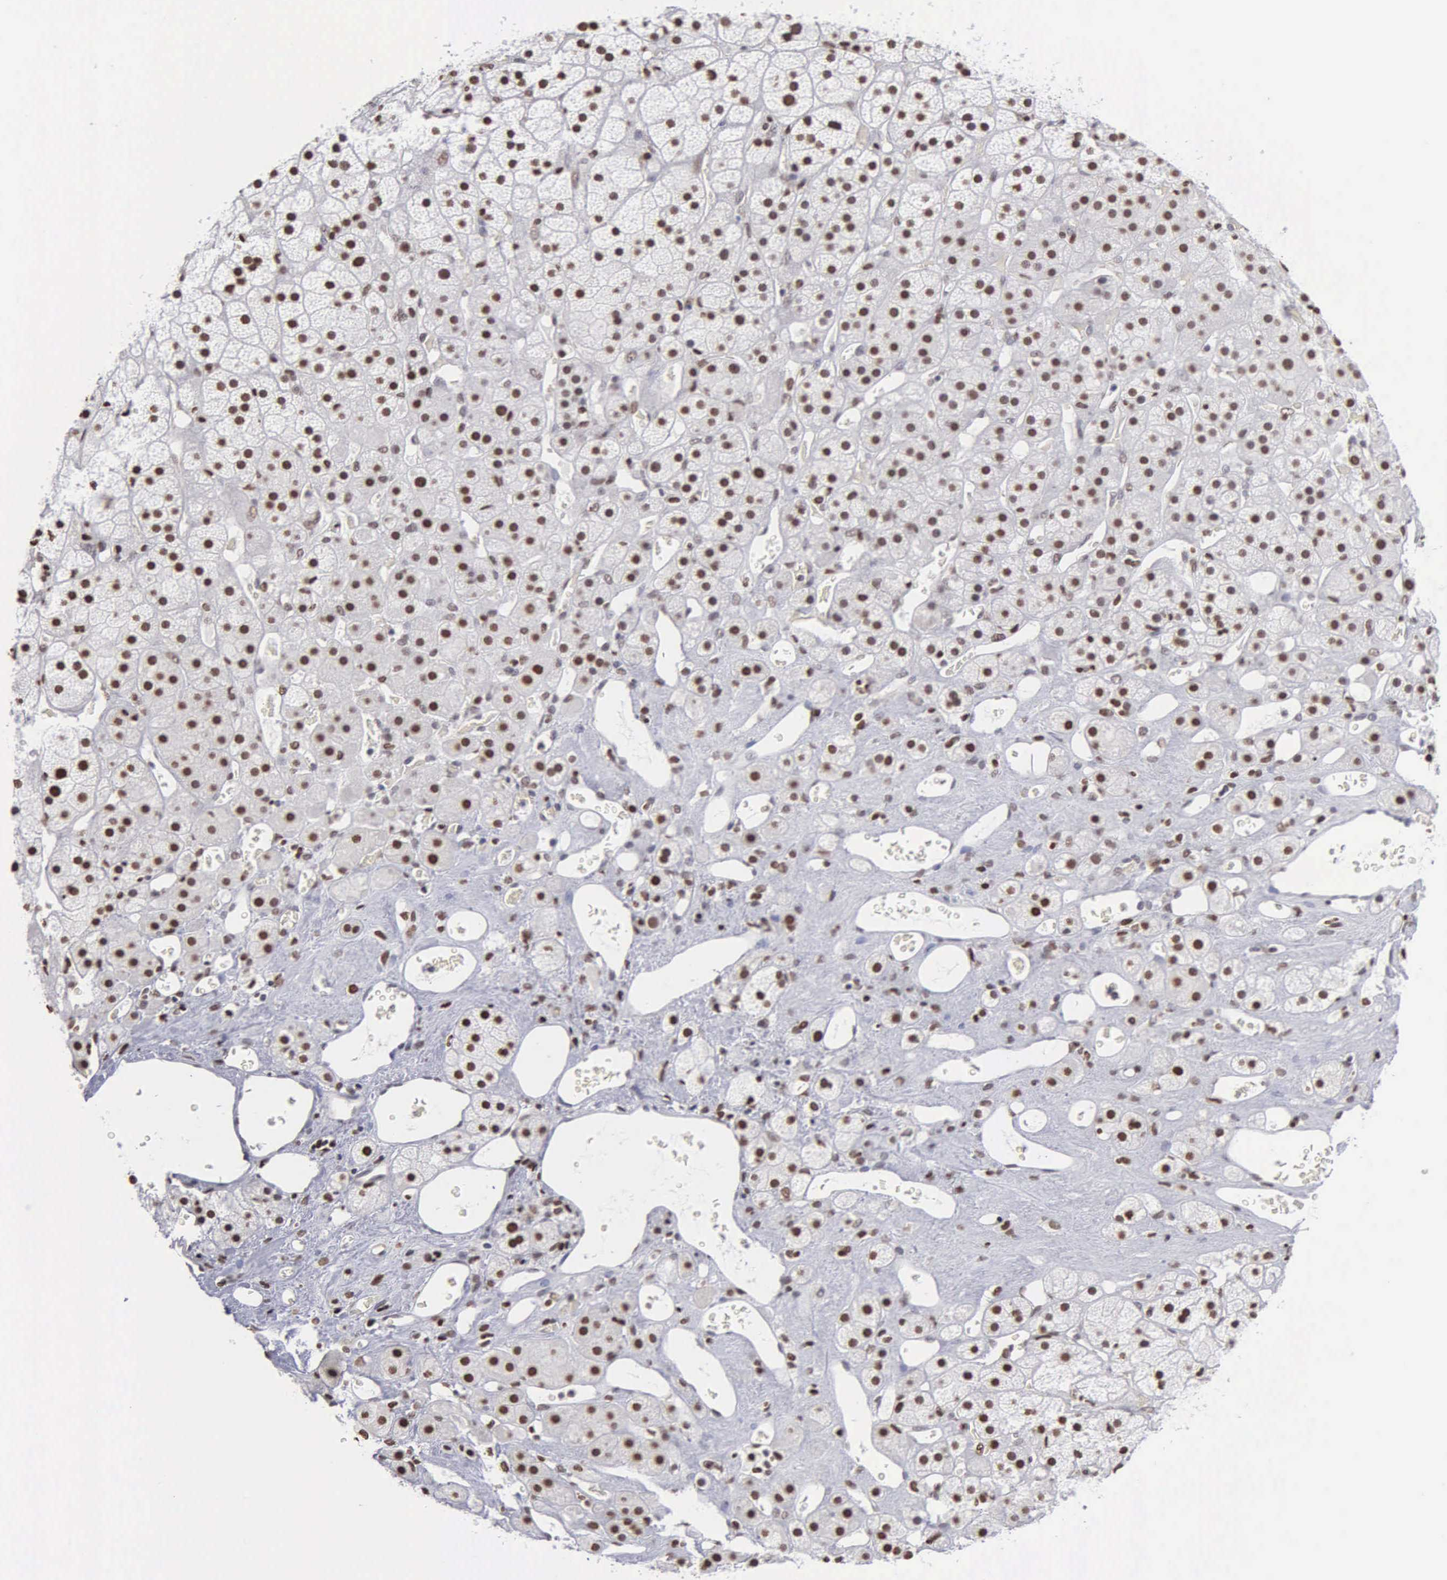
{"staining": {"intensity": "strong", "quantity": ">75%", "location": "nuclear"}, "tissue": "adrenal gland", "cell_type": "Glandular cells", "image_type": "normal", "snomed": [{"axis": "morphology", "description": "Normal tissue, NOS"}, {"axis": "topography", "description": "Adrenal gland"}], "caption": "Protein analysis of normal adrenal gland exhibits strong nuclear expression in about >75% of glandular cells.", "gene": "CCNG1", "patient": {"sex": "male", "age": 57}}